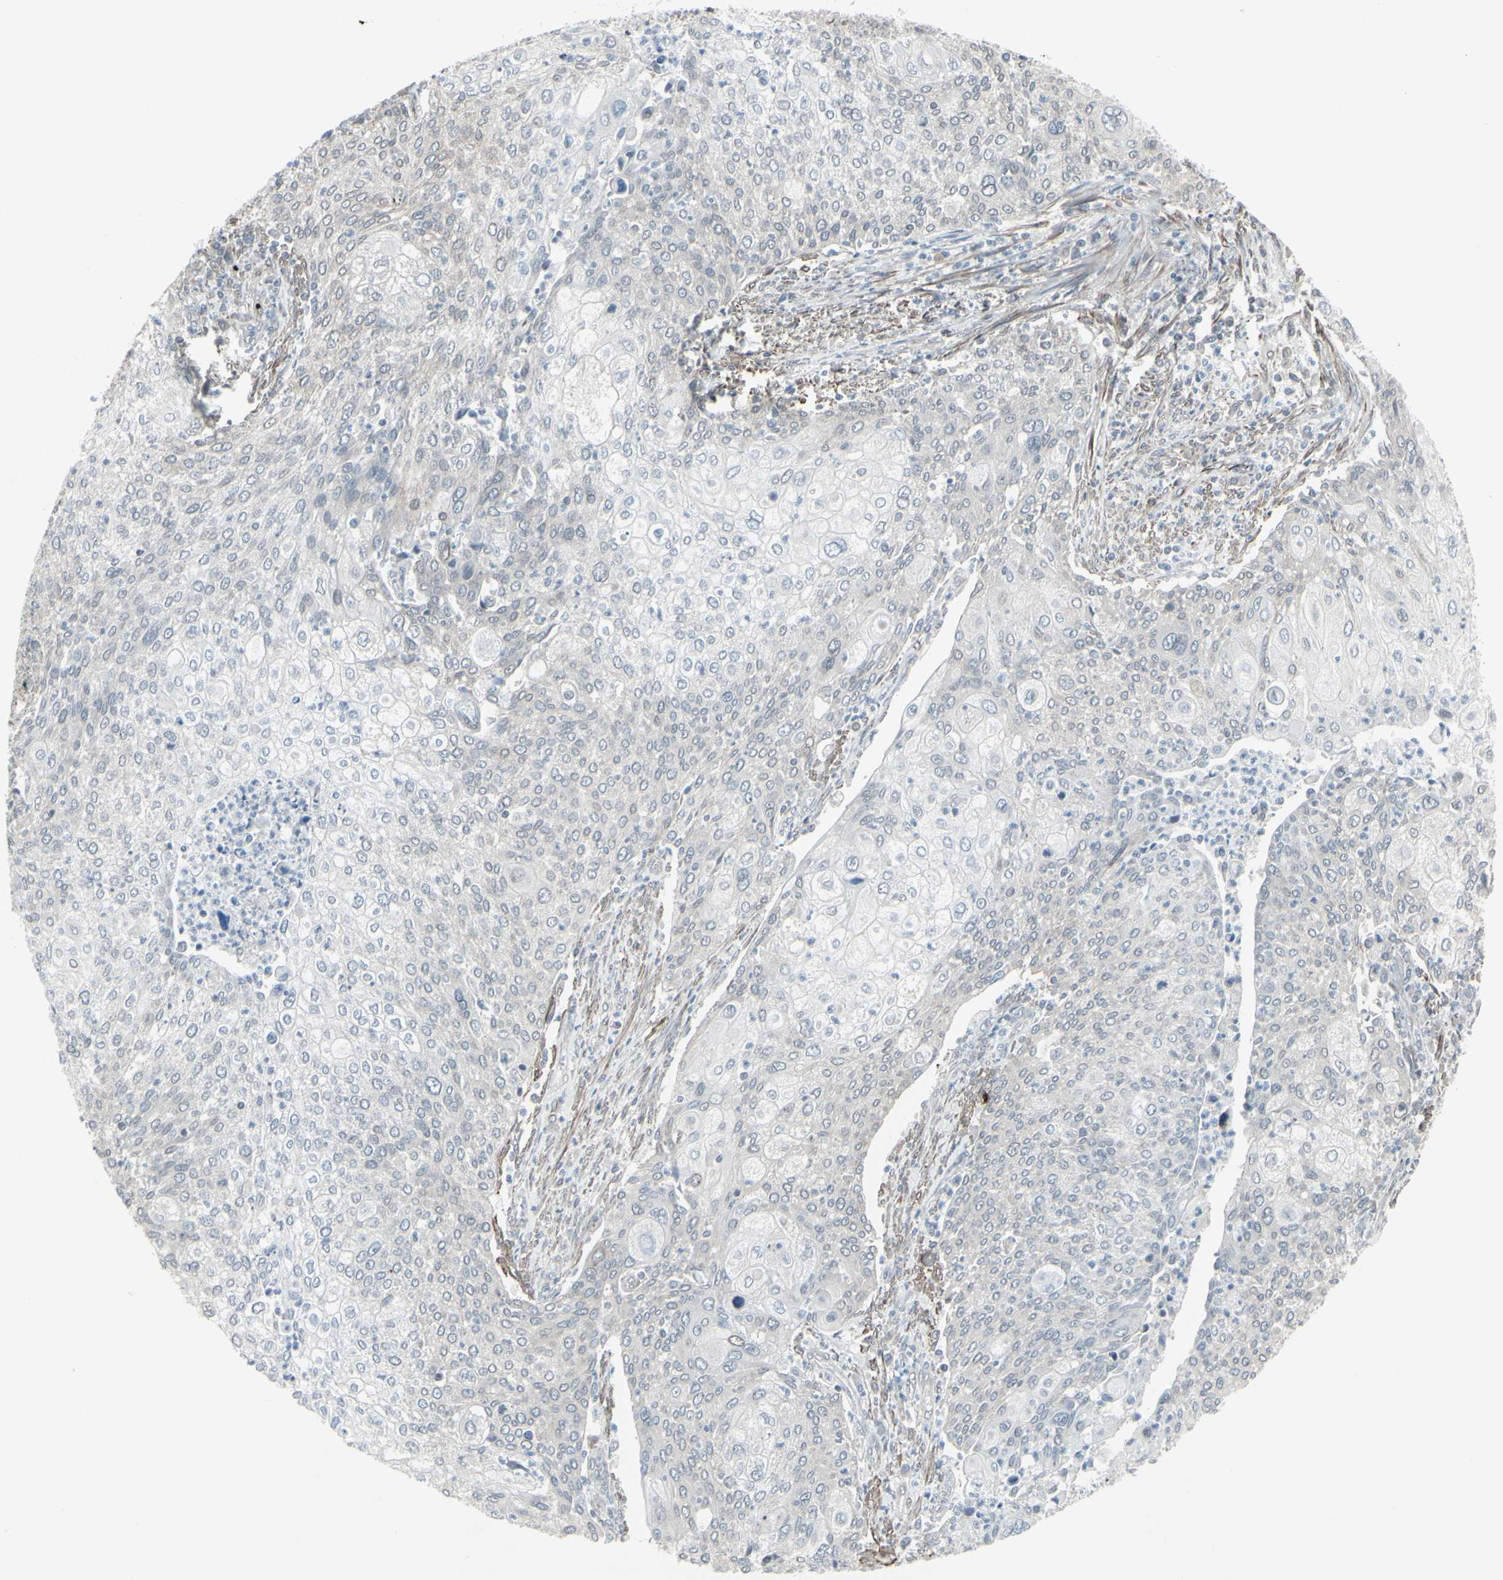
{"staining": {"intensity": "negative", "quantity": "none", "location": "none"}, "tissue": "cervical cancer", "cell_type": "Tumor cells", "image_type": "cancer", "snomed": [{"axis": "morphology", "description": "Squamous cell carcinoma, NOS"}, {"axis": "topography", "description": "Cervix"}], "caption": "Immunohistochemistry (IHC) micrograph of neoplastic tissue: cervical cancer (squamous cell carcinoma) stained with DAB demonstrates no significant protein expression in tumor cells. (Brightfield microscopy of DAB immunohistochemistry (IHC) at high magnification).", "gene": "DTX3L", "patient": {"sex": "female", "age": 40}}